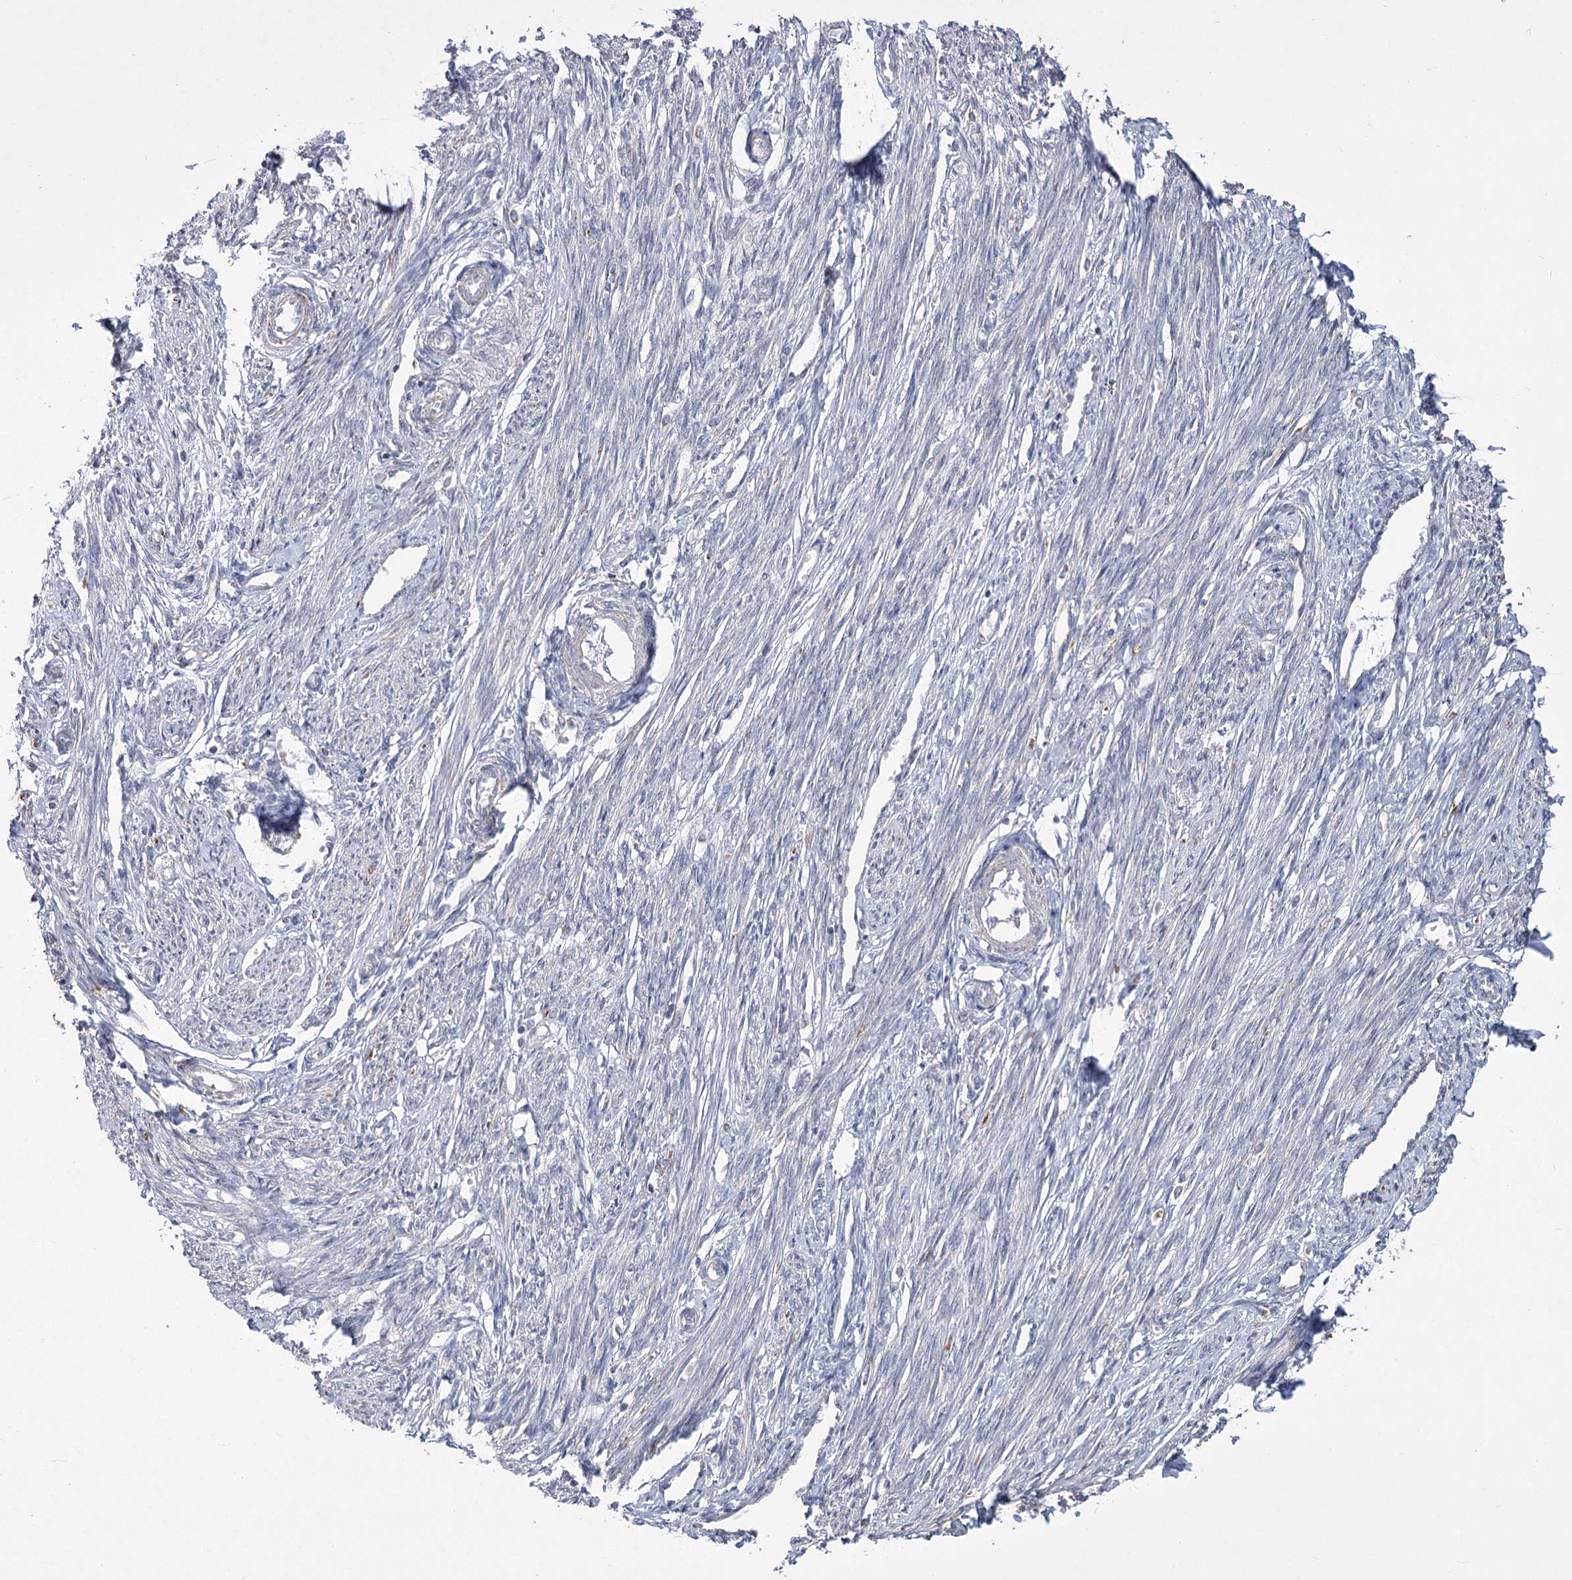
{"staining": {"intensity": "negative", "quantity": "none", "location": "none"}, "tissue": "endometrium", "cell_type": "Cells in endometrial stroma", "image_type": "normal", "snomed": [{"axis": "morphology", "description": "Normal tissue, NOS"}, {"axis": "topography", "description": "Endometrium"}], "caption": "An immunohistochemistry (IHC) micrograph of normal endometrium is shown. There is no staining in cells in endometrial stroma of endometrium. Brightfield microscopy of immunohistochemistry (IHC) stained with DAB (brown) and hematoxylin (blue), captured at high magnification.", "gene": "PDHB", "patient": {"sex": "female", "age": 56}}